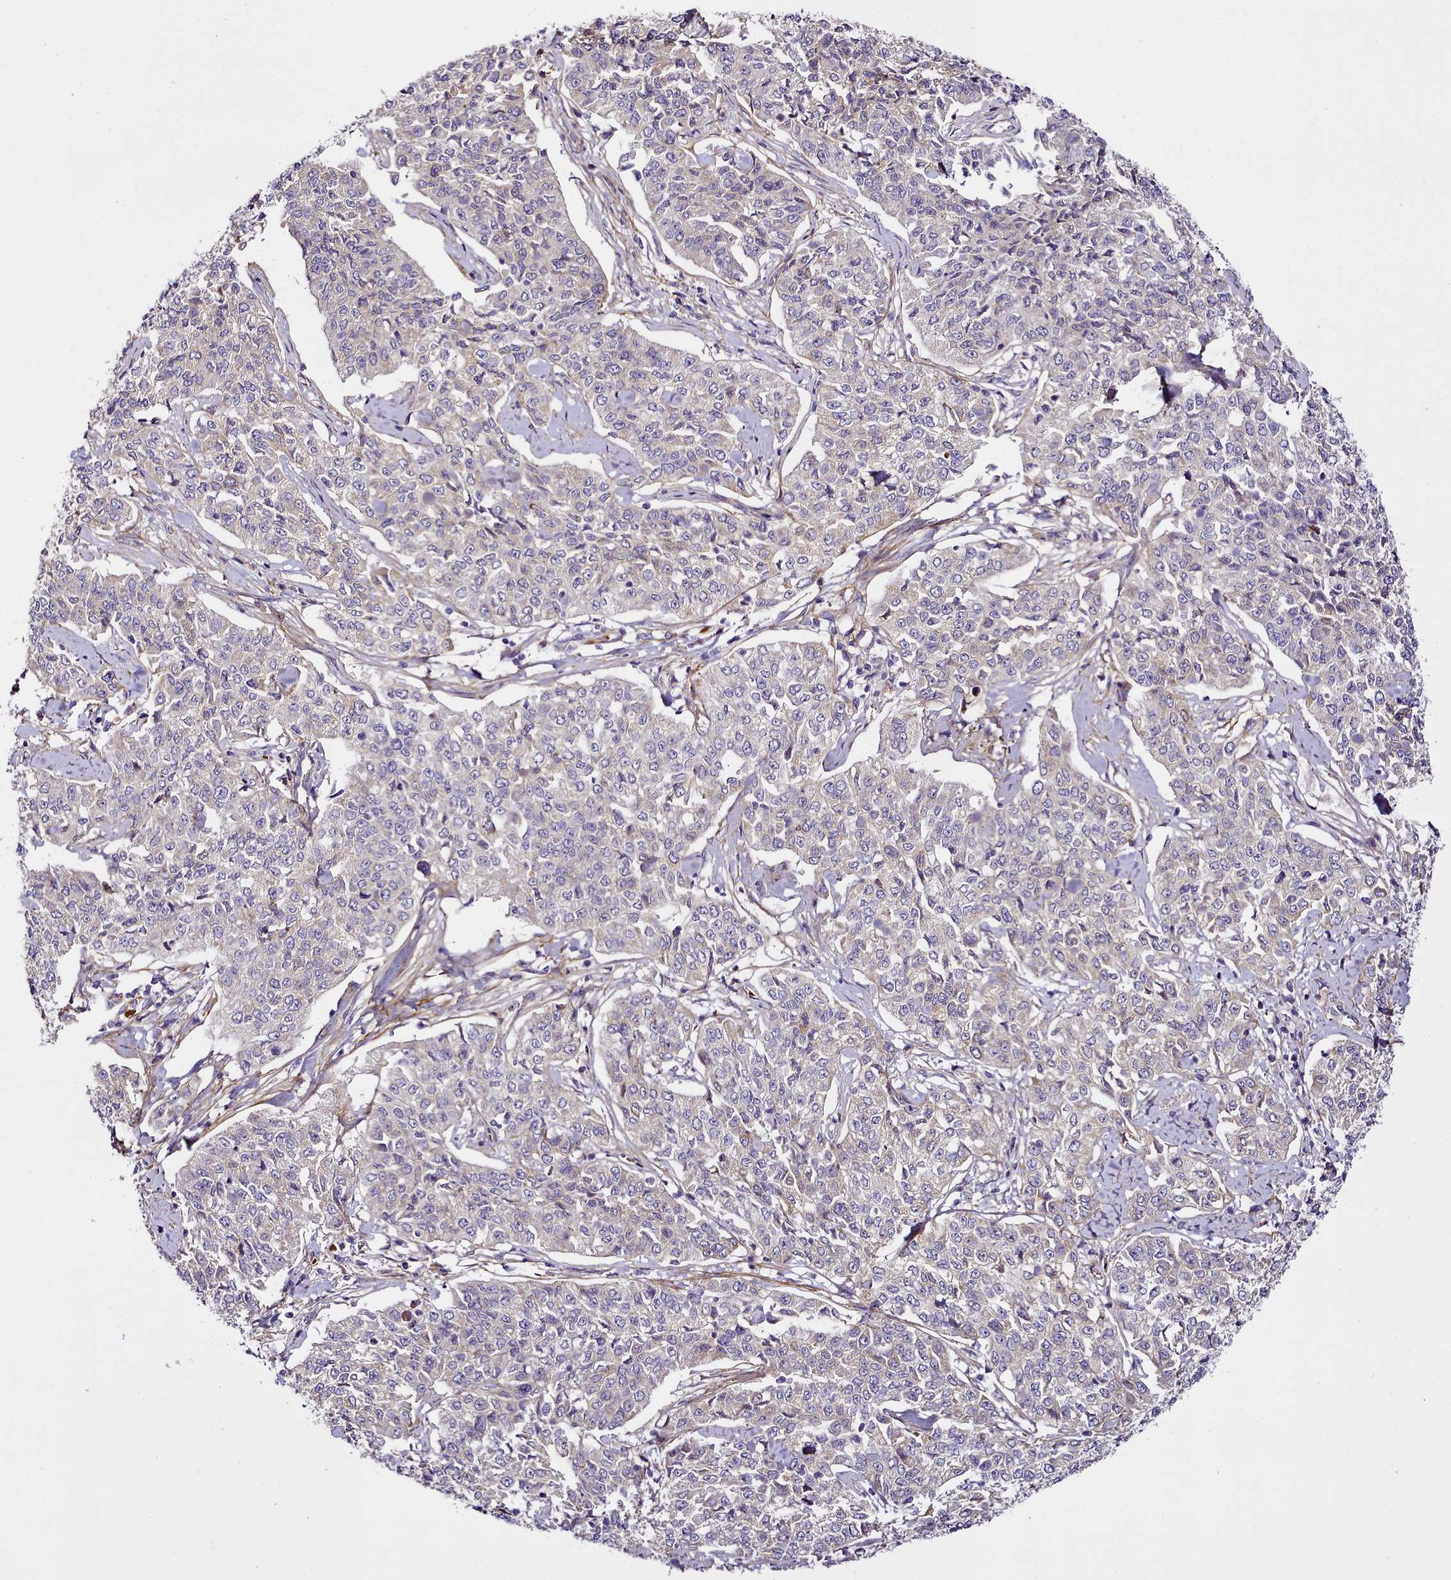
{"staining": {"intensity": "negative", "quantity": "none", "location": "none"}, "tissue": "cervical cancer", "cell_type": "Tumor cells", "image_type": "cancer", "snomed": [{"axis": "morphology", "description": "Squamous cell carcinoma, NOS"}, {"axis": "topography", "description": "Cervix"}], "caption": "Cervical squamous cell carcinoma was stained to show a protein in brown. There is no significant expression in tumor cells.", "gene": "NBPF1", "patient": {"sex": "female", "age": 35}}